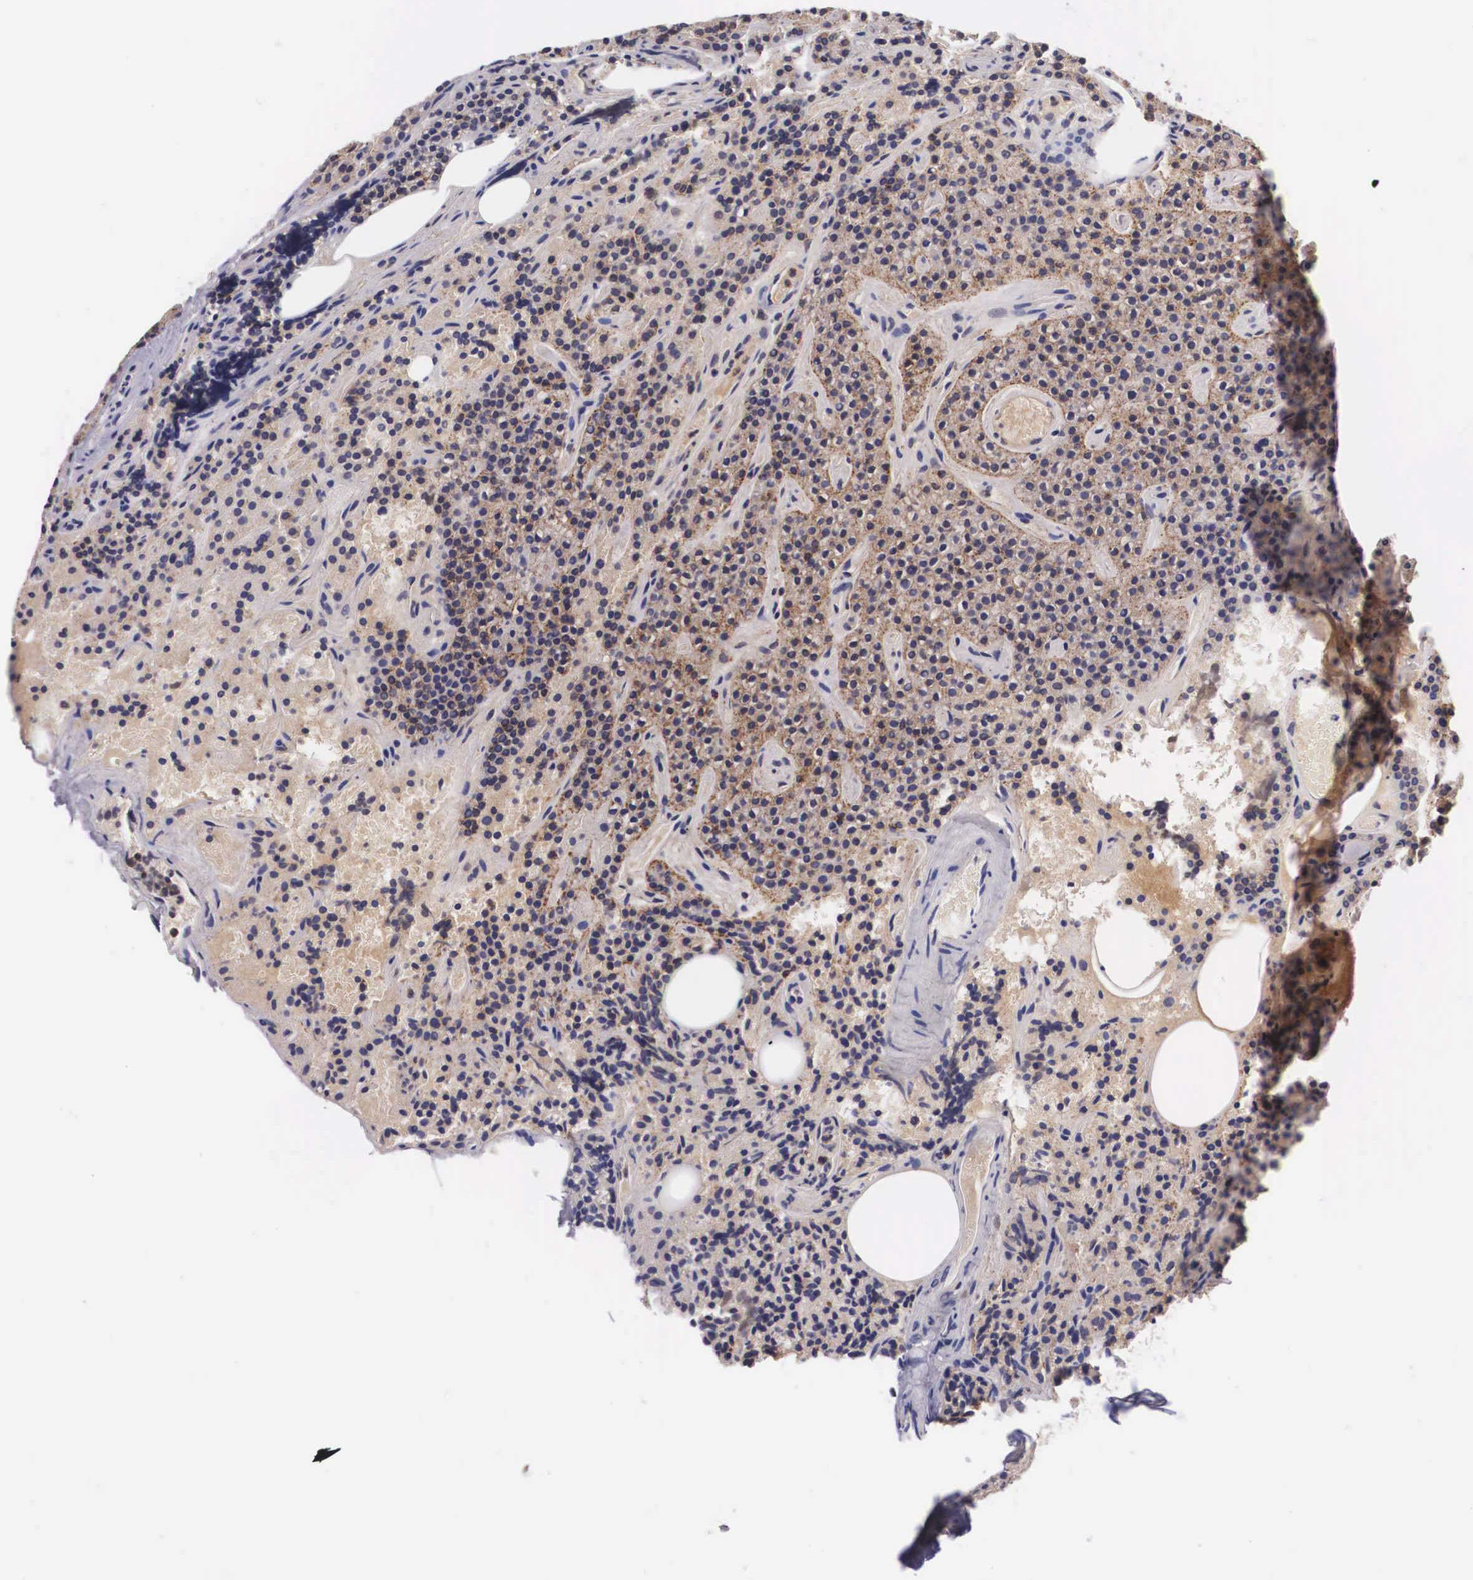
{"staining": {"intensity": "weak", "quantity": "25%-75%", "location": "cytoplasmic/membranous"}, "tissue": "parathyroid gland", "cell_type": "Glandular cells", "image_type": "normal", "snomed": [{"axis": "morphology", "description": "Normal tissue, NOS"}, {"axis": "topography", "description": "Parathyroid gland"}], "caption": "Weak cytoplasmic/membranous positivity for a protein is identified in about 25%-75% of glandular cells of unremarkable parathyroid gland using immunohistochemistry.", "gene": "NAGA", "patient": {"sex": "male", "age": 71}}